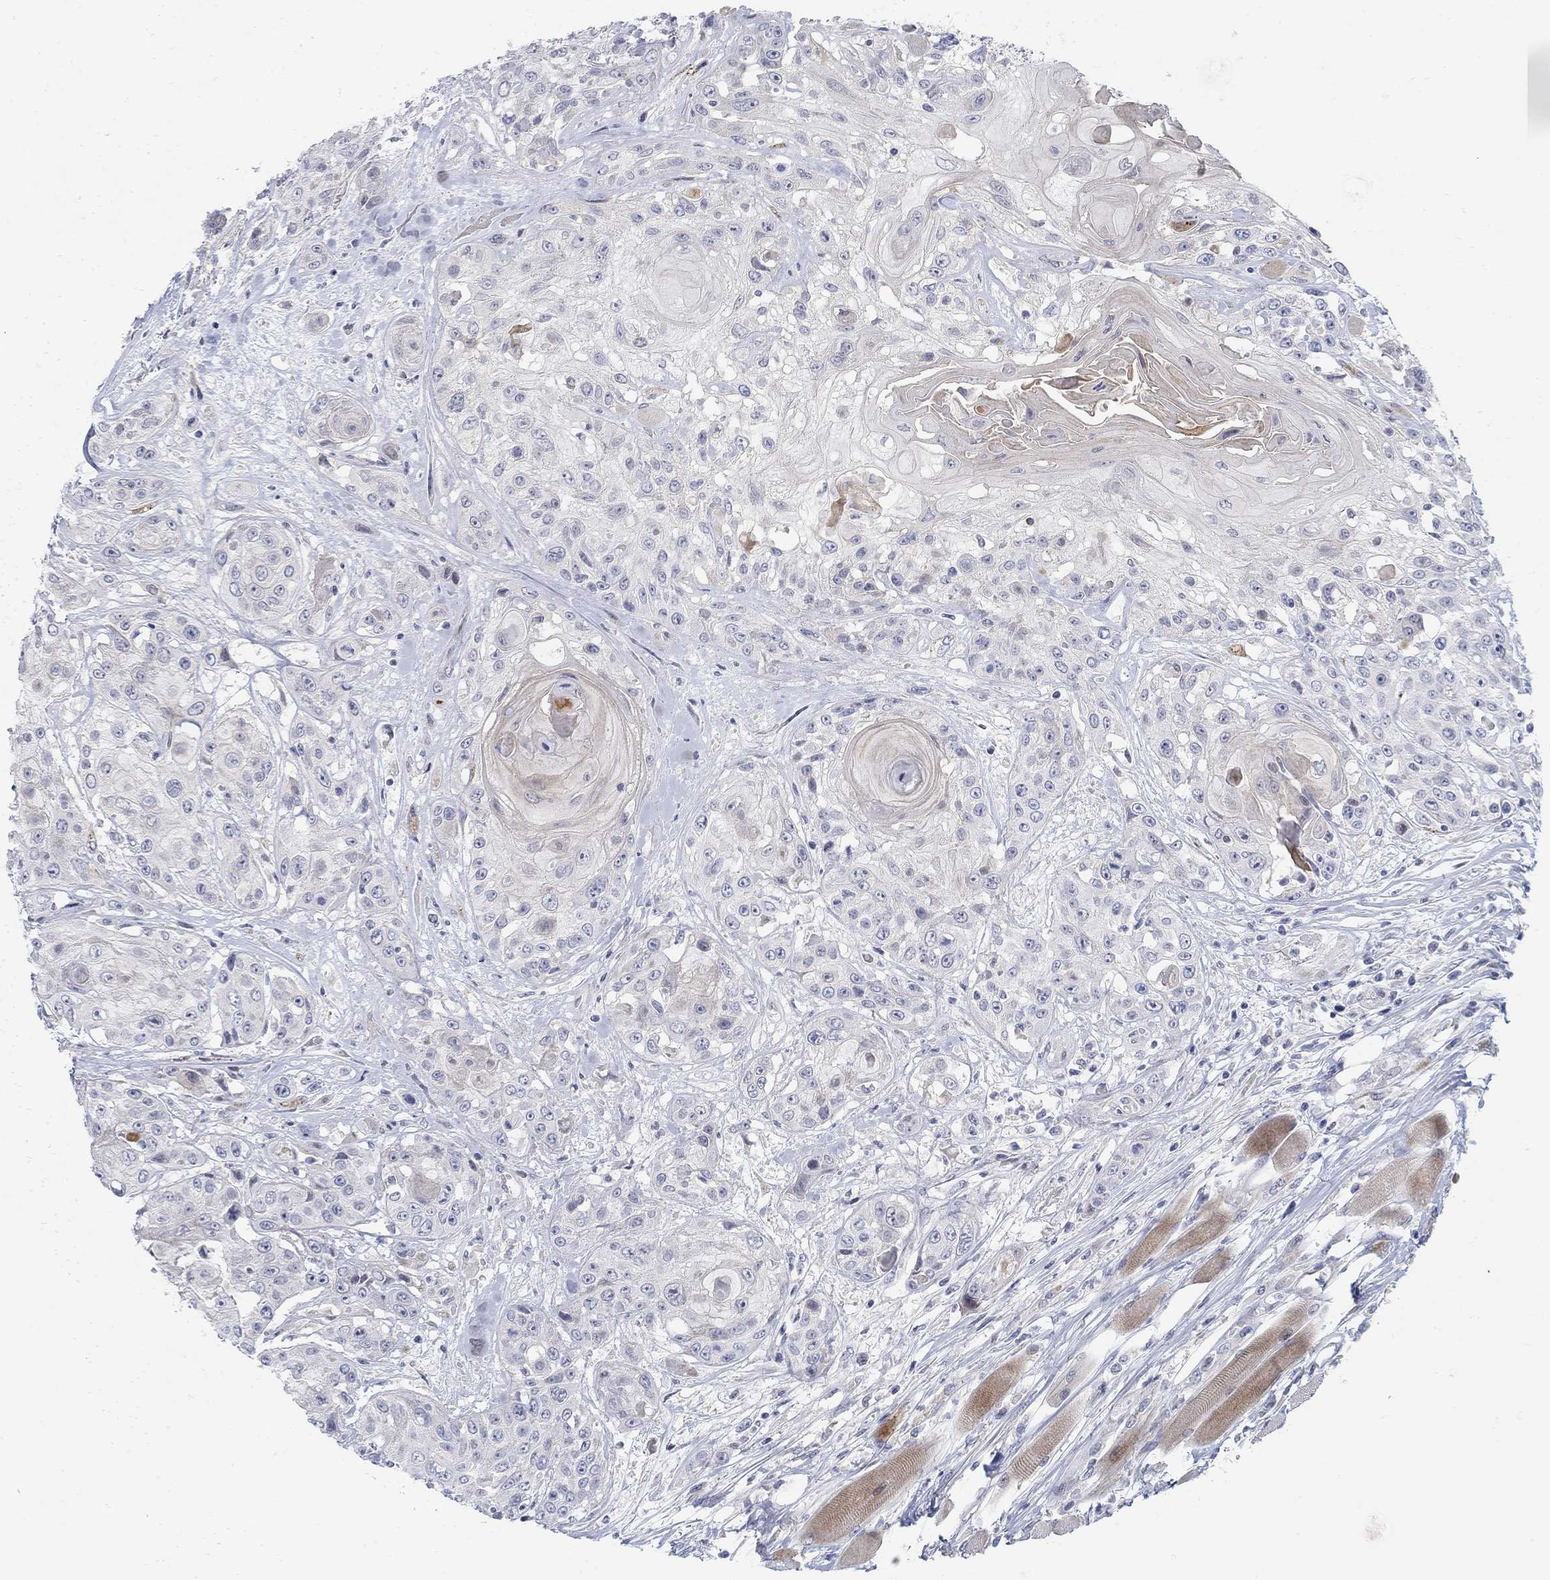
{"staining": {"intensity": "negative", "quantity": "none", "location": "none"}, "tissue": "head and neck cancer", "cell_type": "Tumor cells", "image_type": "cancer", "snomed": [{"axis": "morphology", "description": "Squamous cell carcinoma, NOS"}, {"axis": "topography", "description": "Head-Neck"}], "caption": "Tumor cells are negative for protein expression in human head and neck cancer (squamous cell carcinoma).", "gene": "ANO7", "patient": {"sex": "female", "age": 59}}